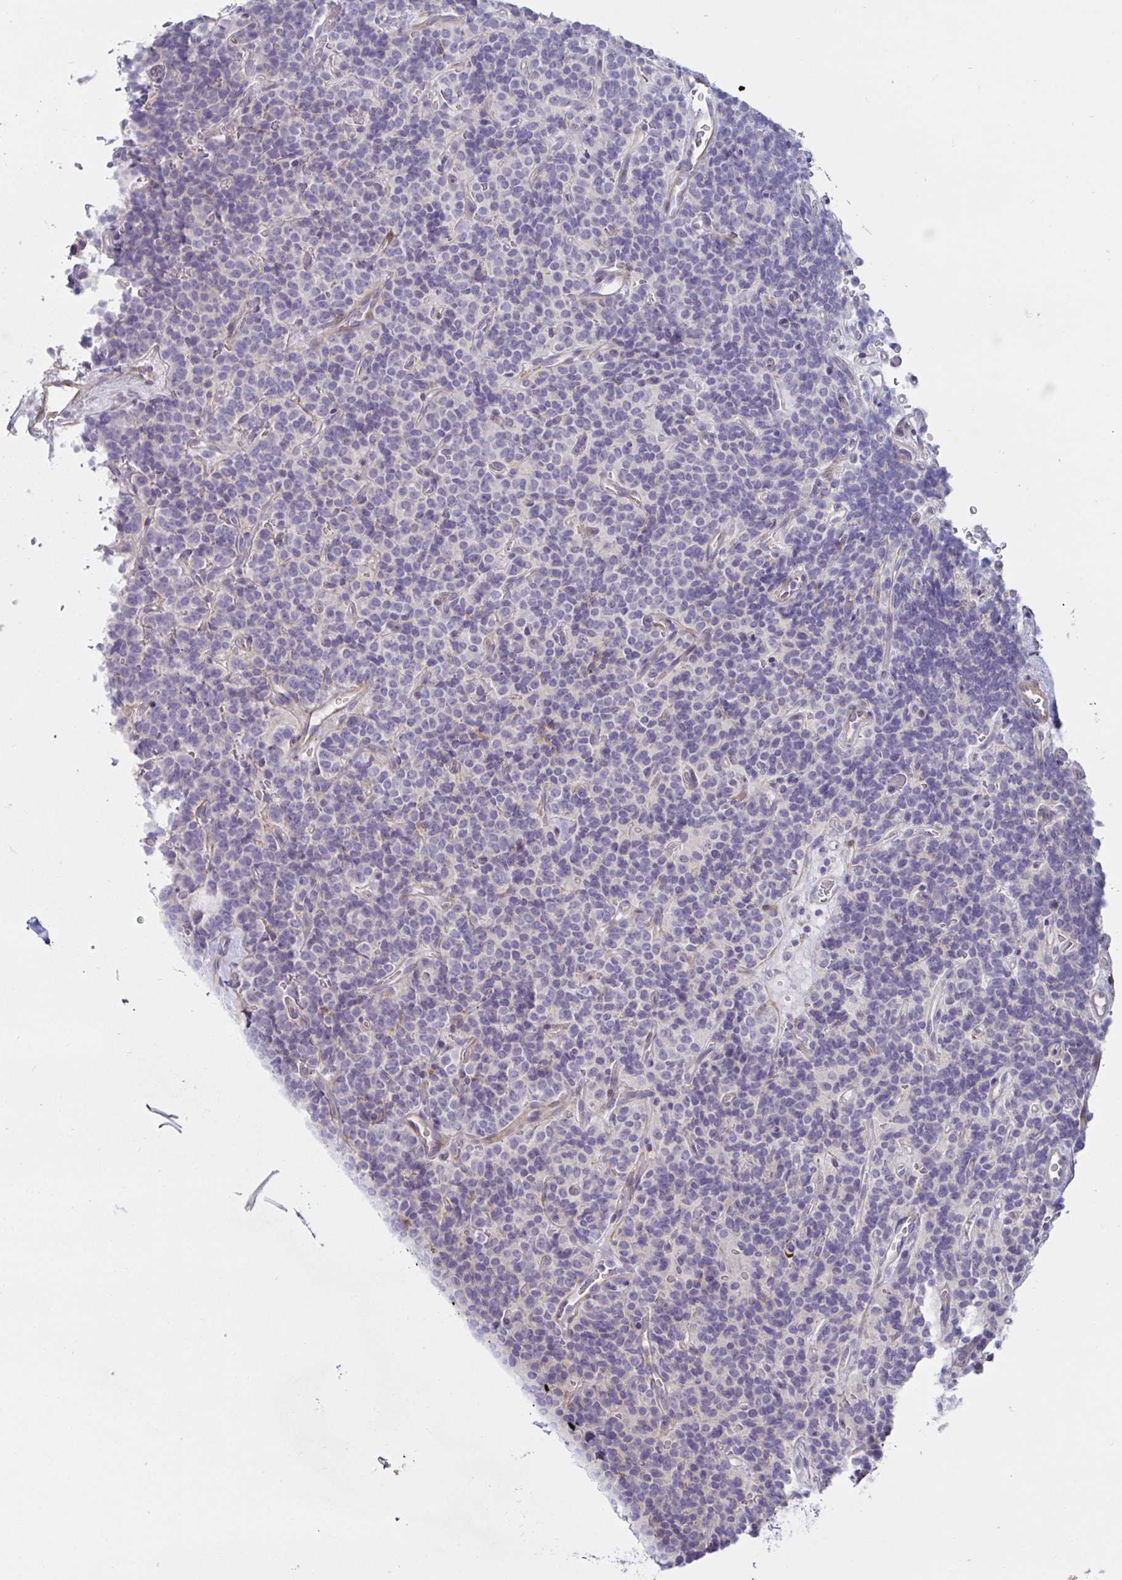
{"staining": {"intensity": "negative", "quantity": "none", "location": "none"}, "tissue": "carcinoid", "cell_type": "Tumor cells", "image_type": "cancer", "snomed": [{"axis": "morphology", "description": "Carcinoid, malignant, NOS"}, {"axis": "topography", "description": "Pancreas"}], "caption": "A photomicrograph of human carcinoid (malignant) is negative for staining in tumor cells.", "gene": "SPAG4", "patient": {"sex": "male", "age": 36}}